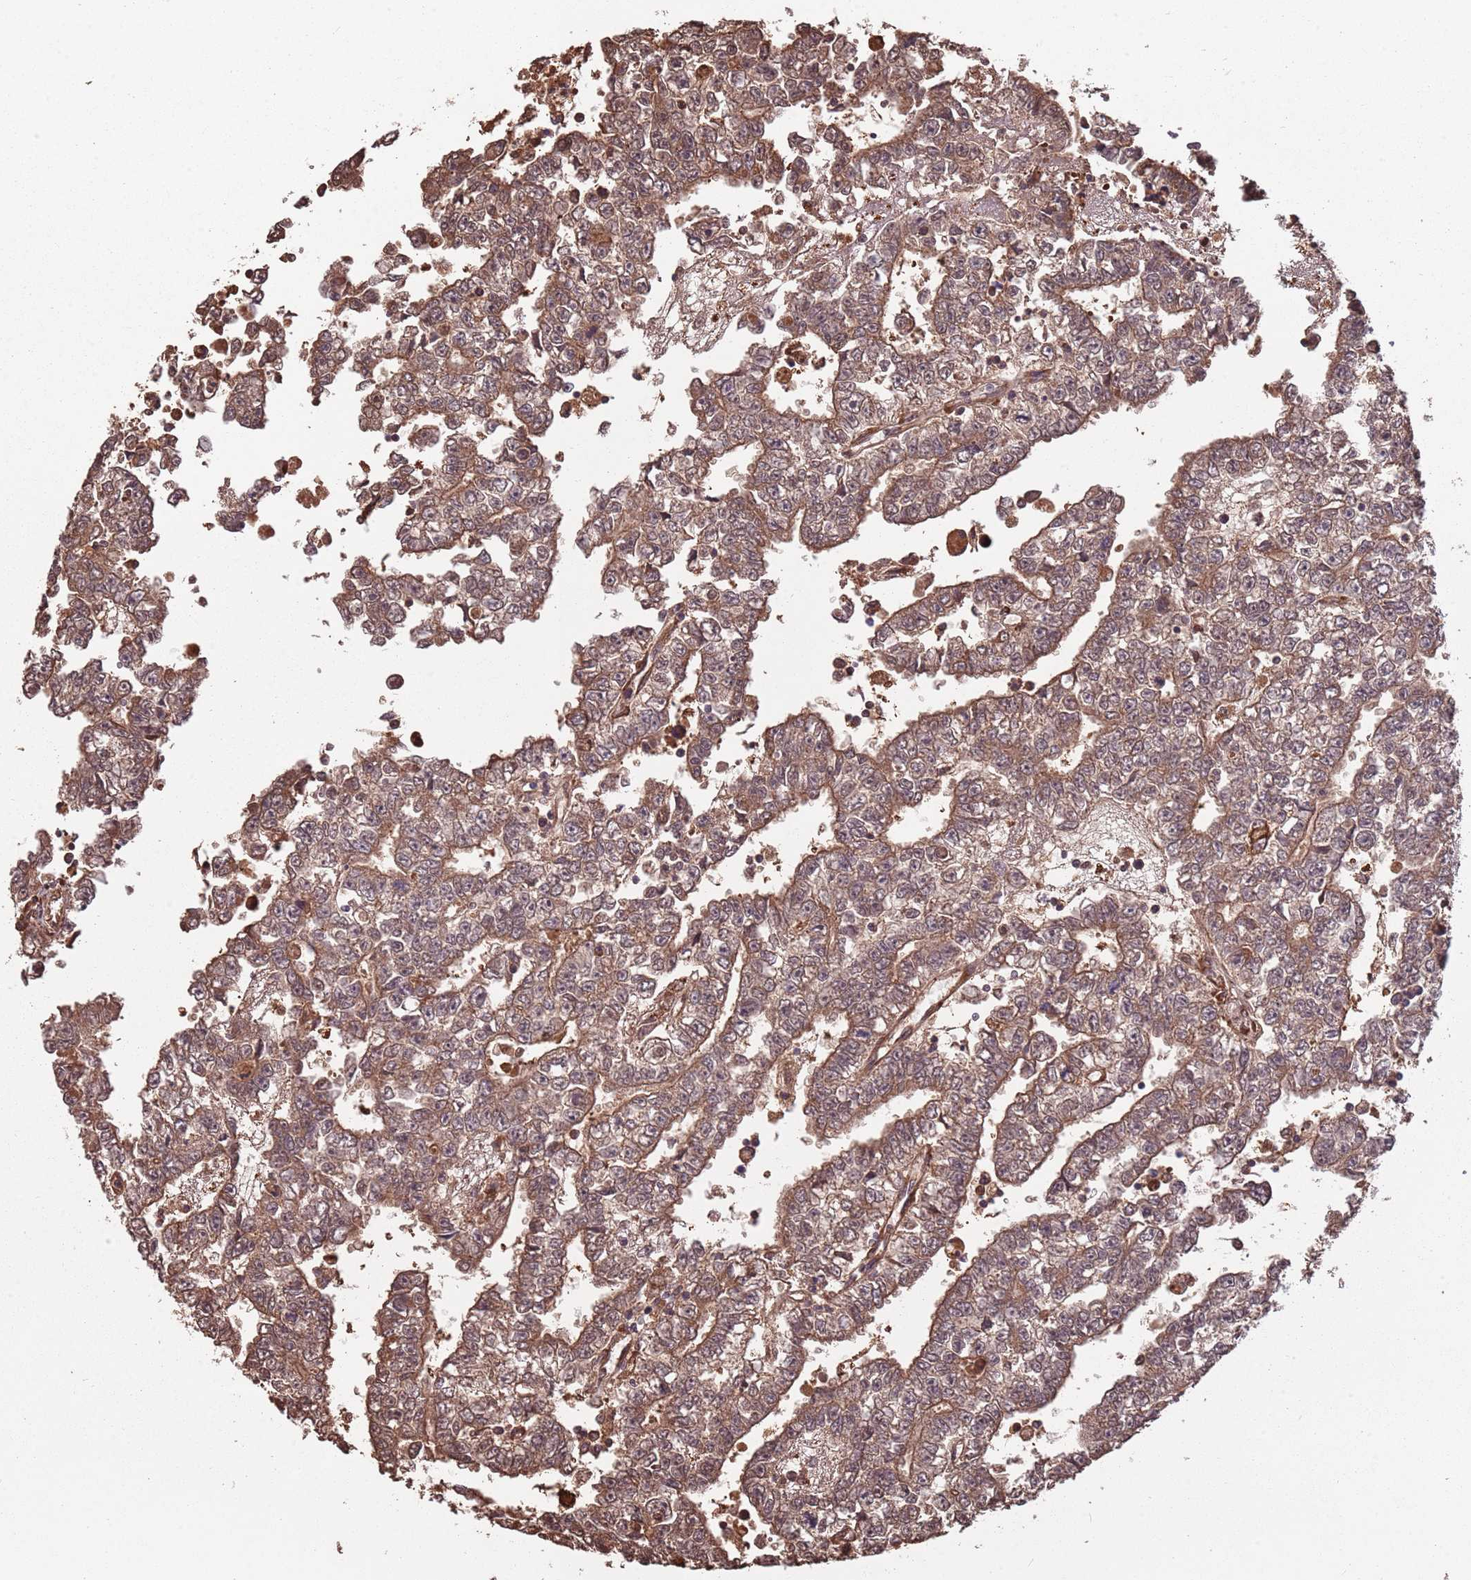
{"staining": {"intensity": "strong", "quantity": ">75%", "location": "cytoplasmic/membranous"}, "tissue": "testis cancer", "cell_type": "Tumor cells", "image_type": "cancer", "snomed": [{"axis": "morphology", "description": "Carcinoma, Embryonal, NOS"}, {"axis": "topography", "description": "Testis"}], "caption": "Human testis cancer (embryonal carcinoma) stained with a brown dye demonstrates strong cytoplasmic/membranous positive expression in about >75% of tumor cells.", "gene": "COG4", "patient": {"sex": "male", "age": 25}}